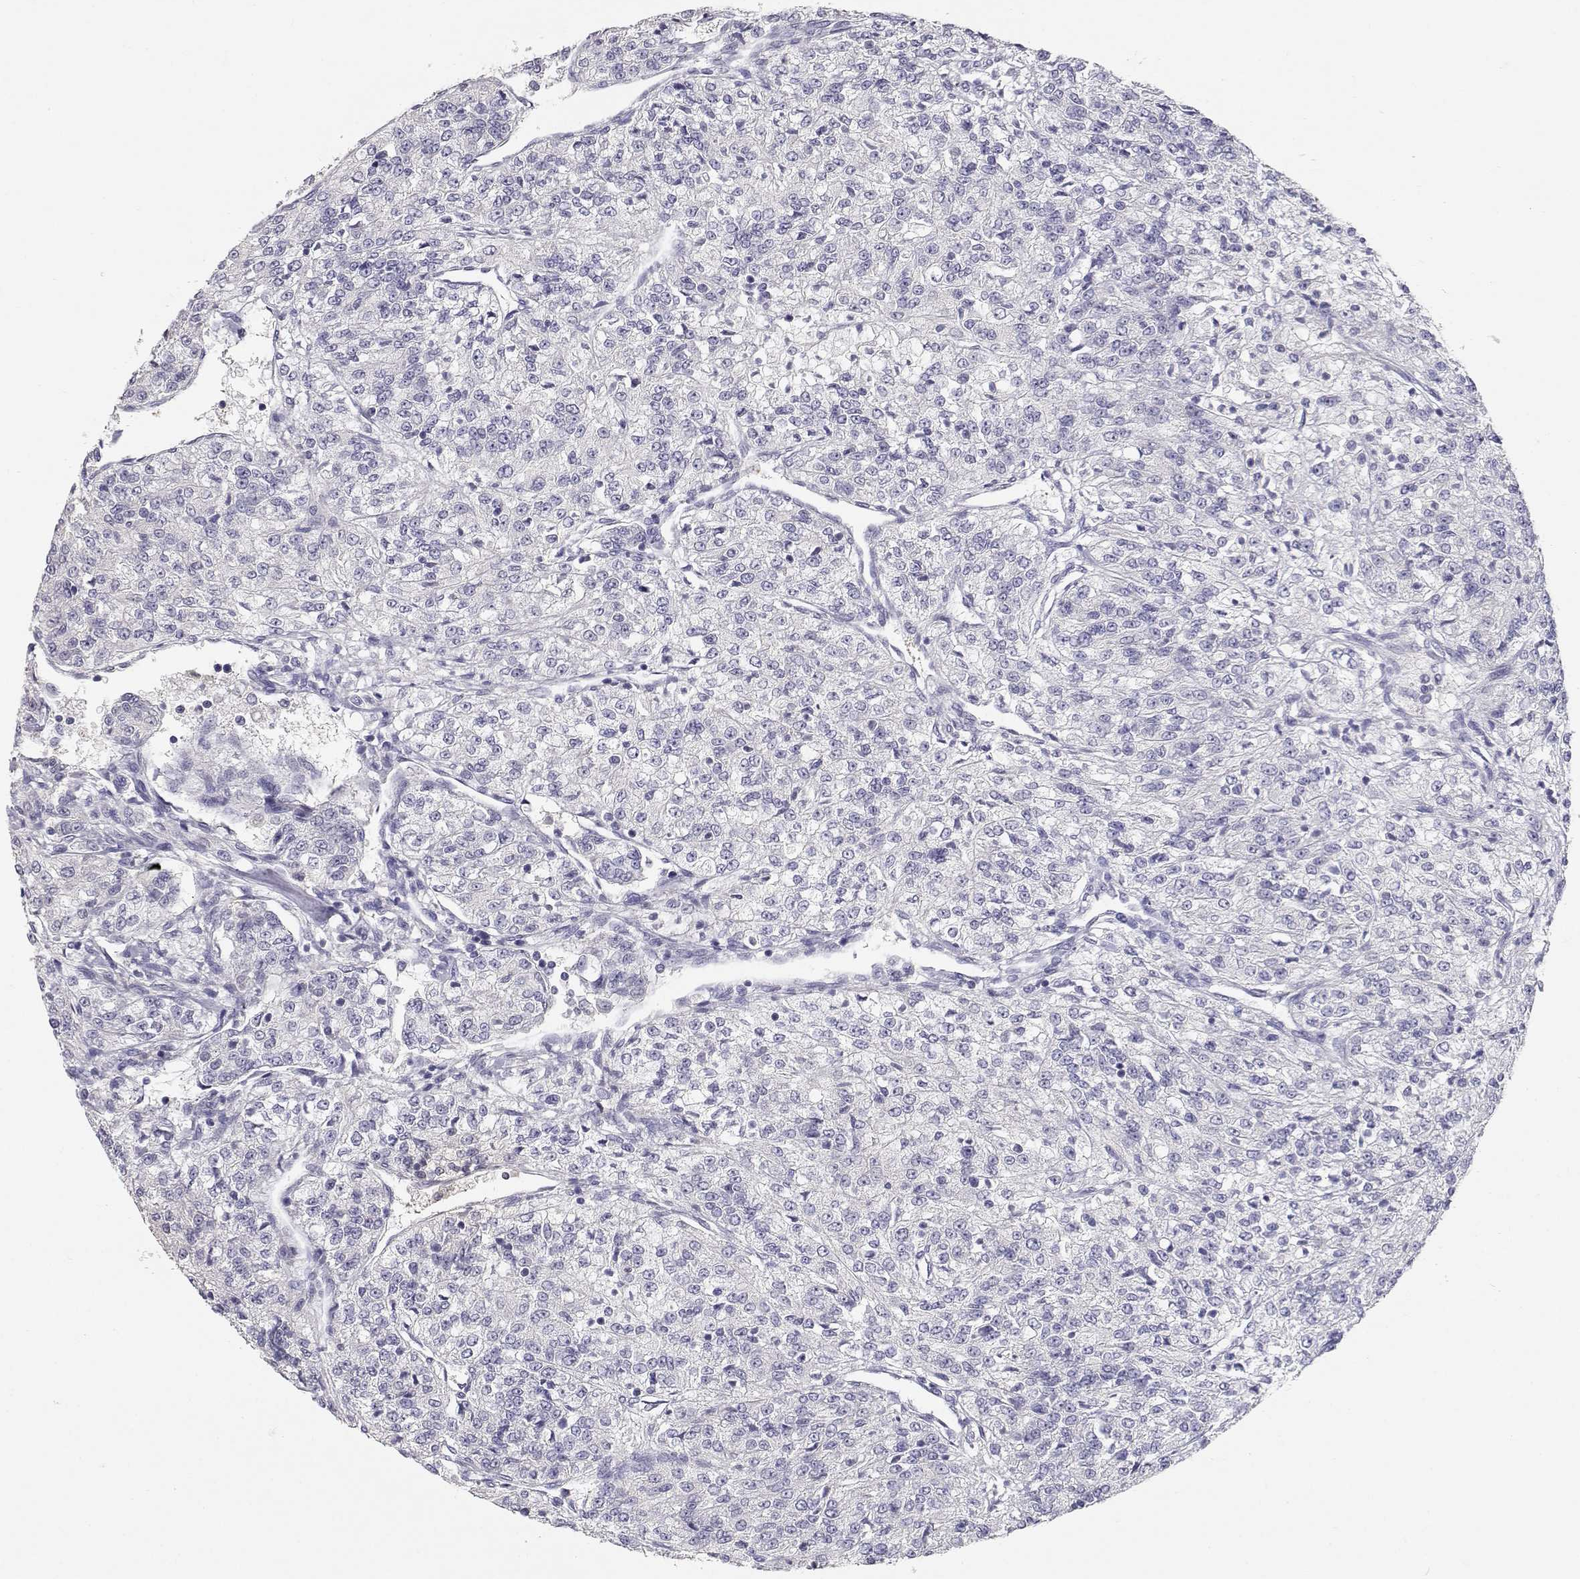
{"staining": {"intensity": "negative", "quantity": "none", "location": "none"}, "tissue": "renal cancer", "cell_type": "Tumor cells", "image_type": "cancer", "snomed": [{"axis": "morphology", "description": "Adenocarcinoma, NOS"}, {"axis": "topography", "description": "Kidney"}], "caption": "The histopathology image demonstrates no staining of tumor cells in renal adenocarcinoma.", "gene": "ADA", "patient": {"sex": "female", "age": 63}}